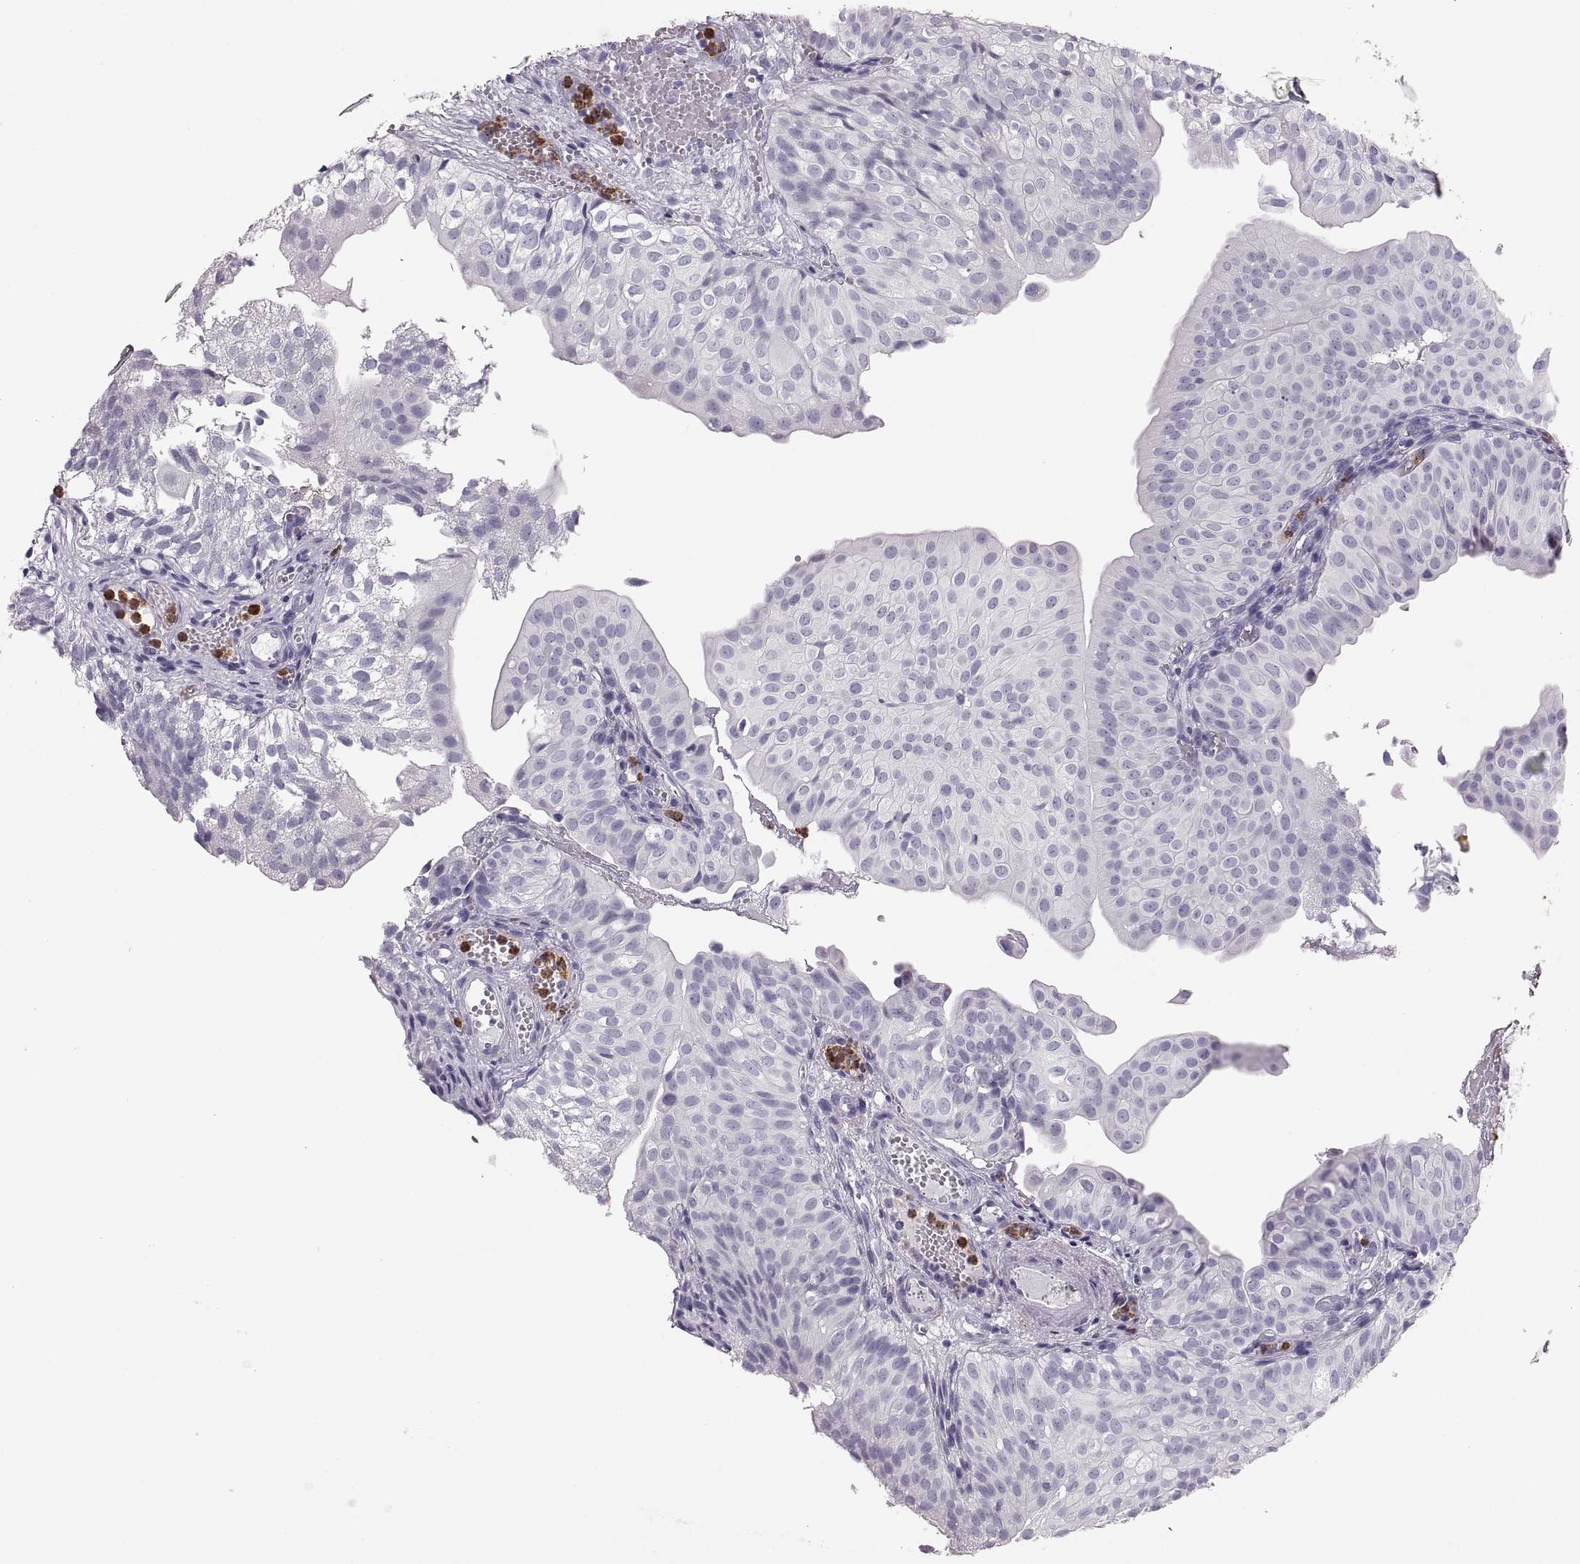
{"staining": {"intensity": "negative", "quantity": "none", "location": "none"}, "tissue": "urothelial cancer", "cell_type": "Tumor cells", "image_type": "cancer", "snomed": [{"axis": "morphology", "description": "Urothelial carcinoma, Low grade"}, {"axis": "topography", "description": "Urinary bladder"}], "caption": "IHC histopathology image of neoplastic tissue: human urothelial carcinoma (low-grade) stained with DAB (3,3'-diaminobenzidine) displays no significant protein staining in tumor cells. The staining is performed using DAB (3,3'-diaminobenzidine) brown chromogen with nuclei counter-stained in using hematoxylin.", "gene": "MILR1", "patient": {"sex": "male", "age": 72}}